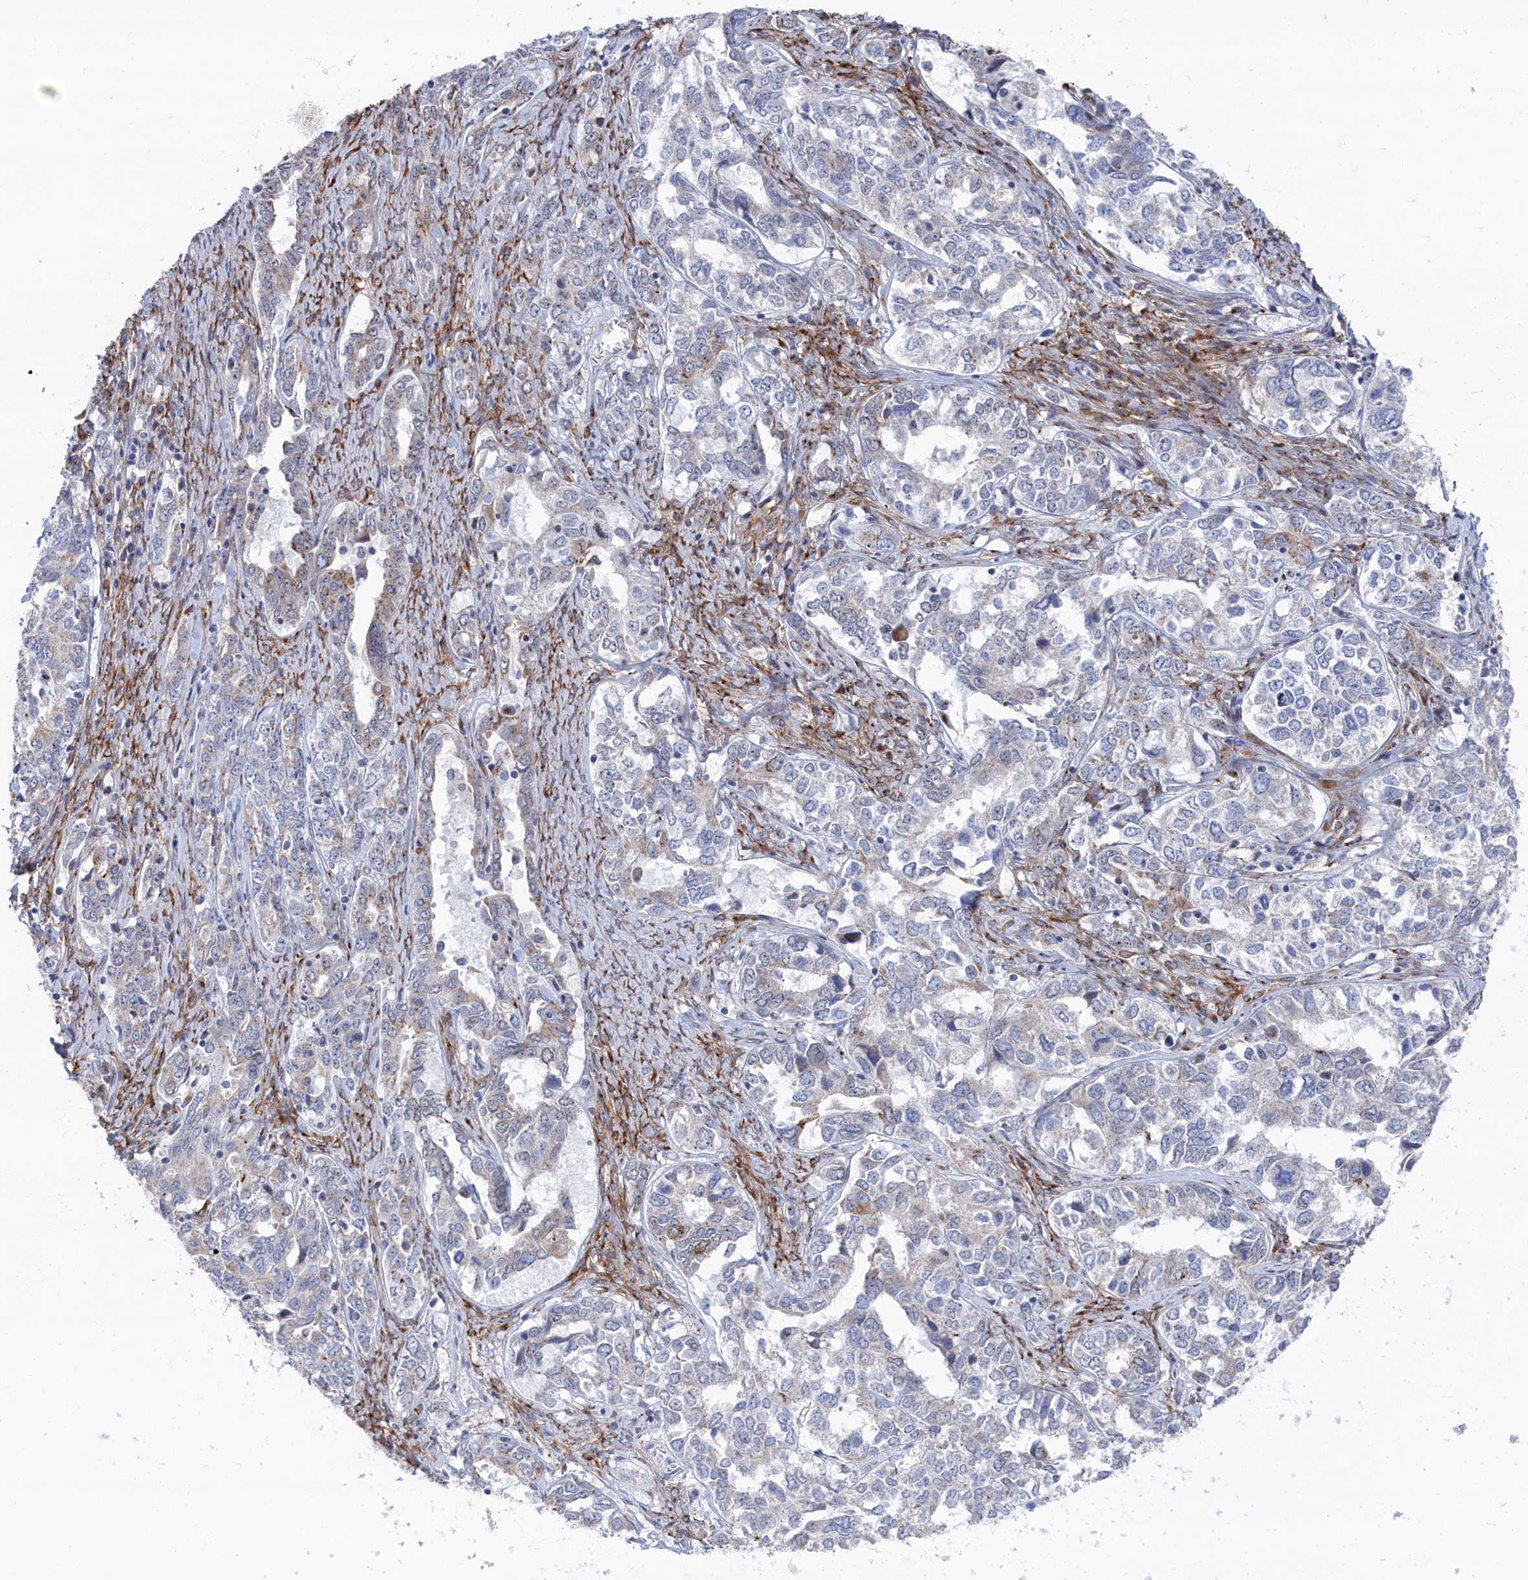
{"staining": {"intensity": "negative", "quantity": "none", "location": "none"}, "tissue": "ovarian cancer", "cell_type": "Tumor cells", "image_type": "cancer", "snomed": [{"axis": "morphology", "description": "Carcinoma, endometroid"}, {"axis": "topography", "description": "Ovary"}], "caption": "Human endometroid carcinoma (ovarian) stained for a protein using immunohistochemistry exhibits no expression in tumor cells.", "gene": "IRX1", "patient": {"sex": "female", "age": 62}}